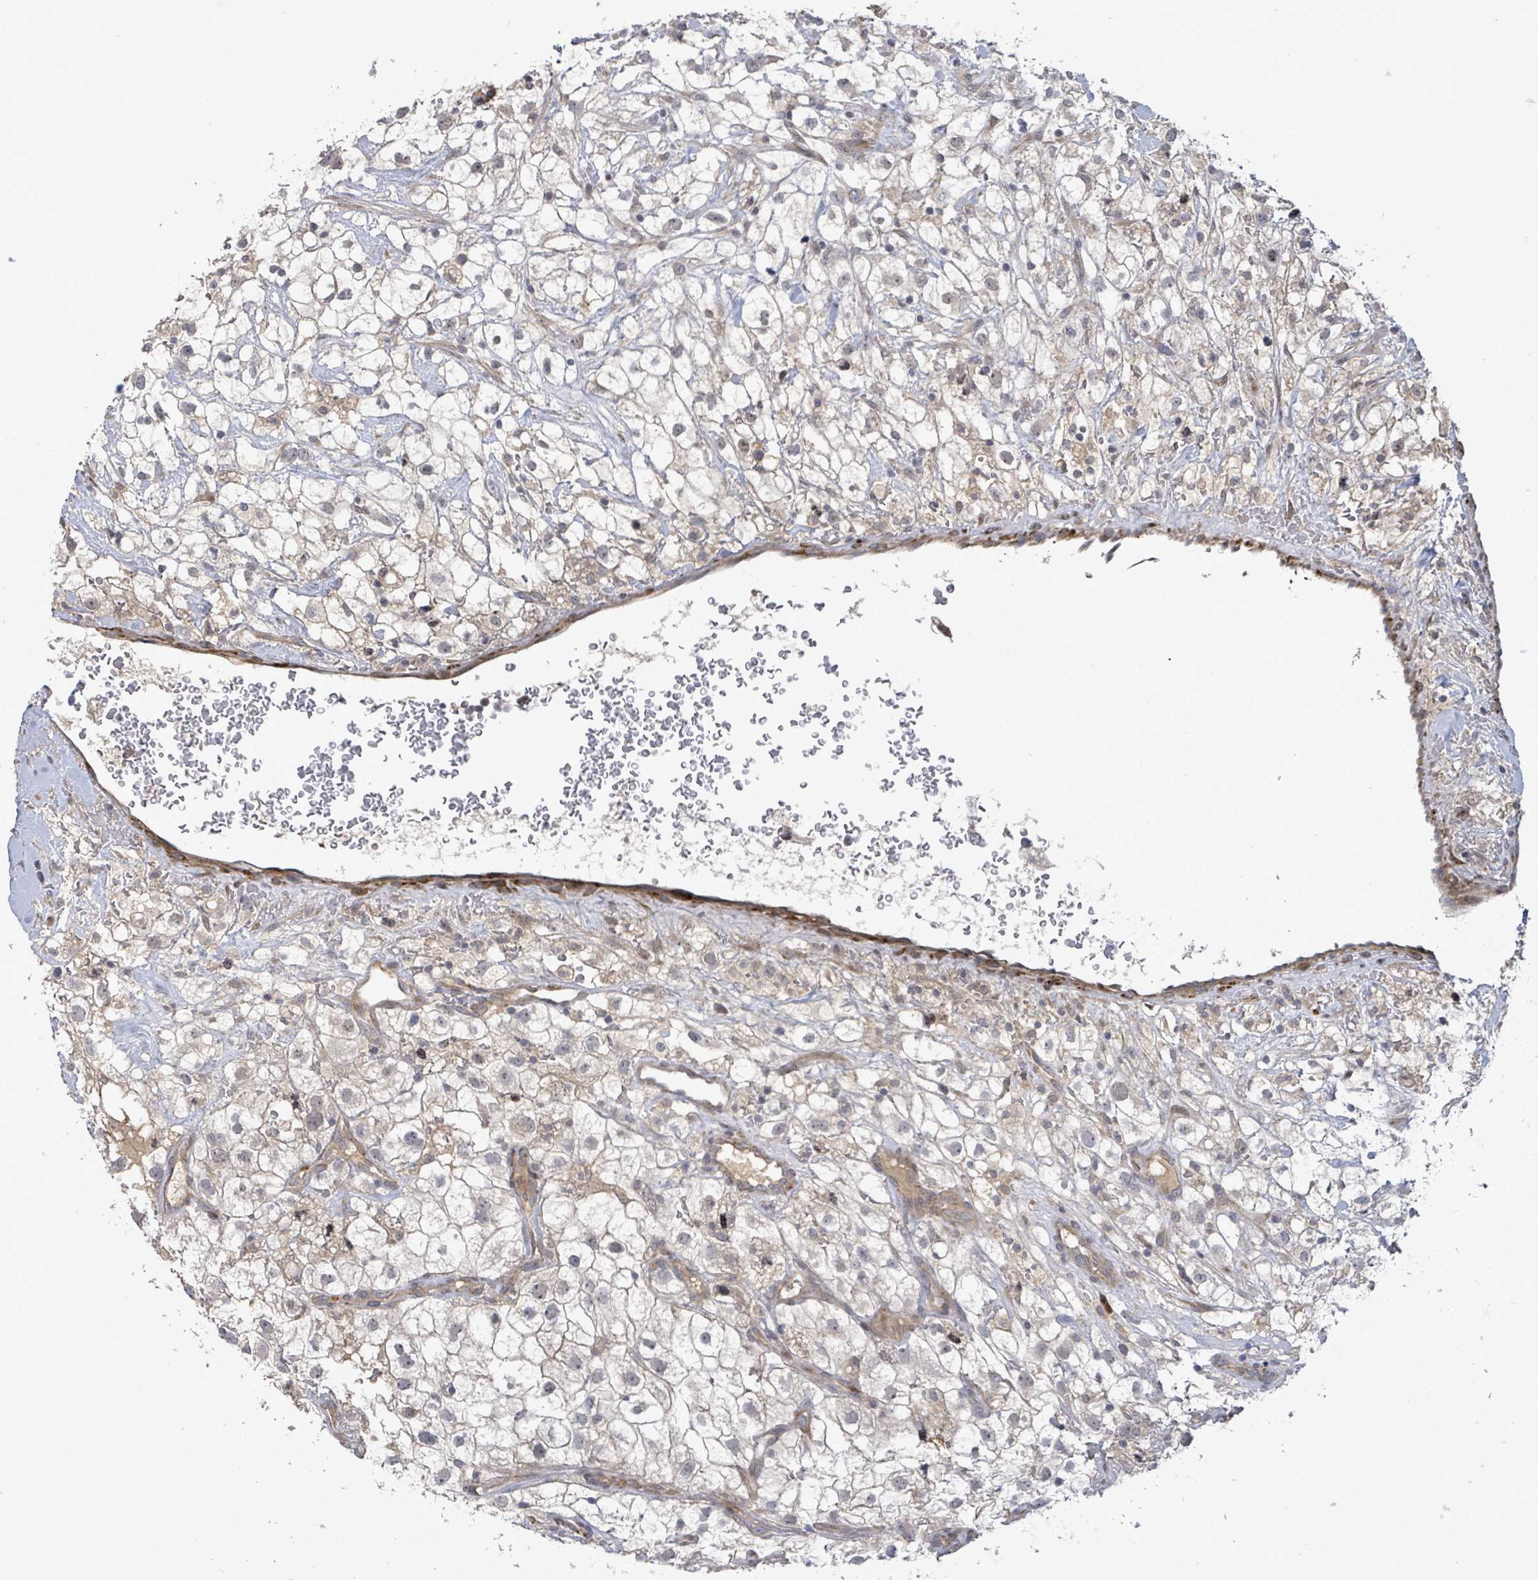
{"staining": {"intensity": "weak", "quantity": "<25%", "location": "cytoplasmic/membranous"}, "tissue": "renal cancer", "cell_type": "Tumor cells", "image_type": "cancer", "snomed": [{"axis": "morphology", "description": "Adenocarcinoma, NOS"}, {"axis": "topography", "description": "Kidney"}], "caption": "The immunohistochemistry (IHC) micrograph has no significant staining in tumor cells of renal adenocarcinoma tissue.", "gene": "SLIT3", "patient": {"sex": "male", "age": 59}}